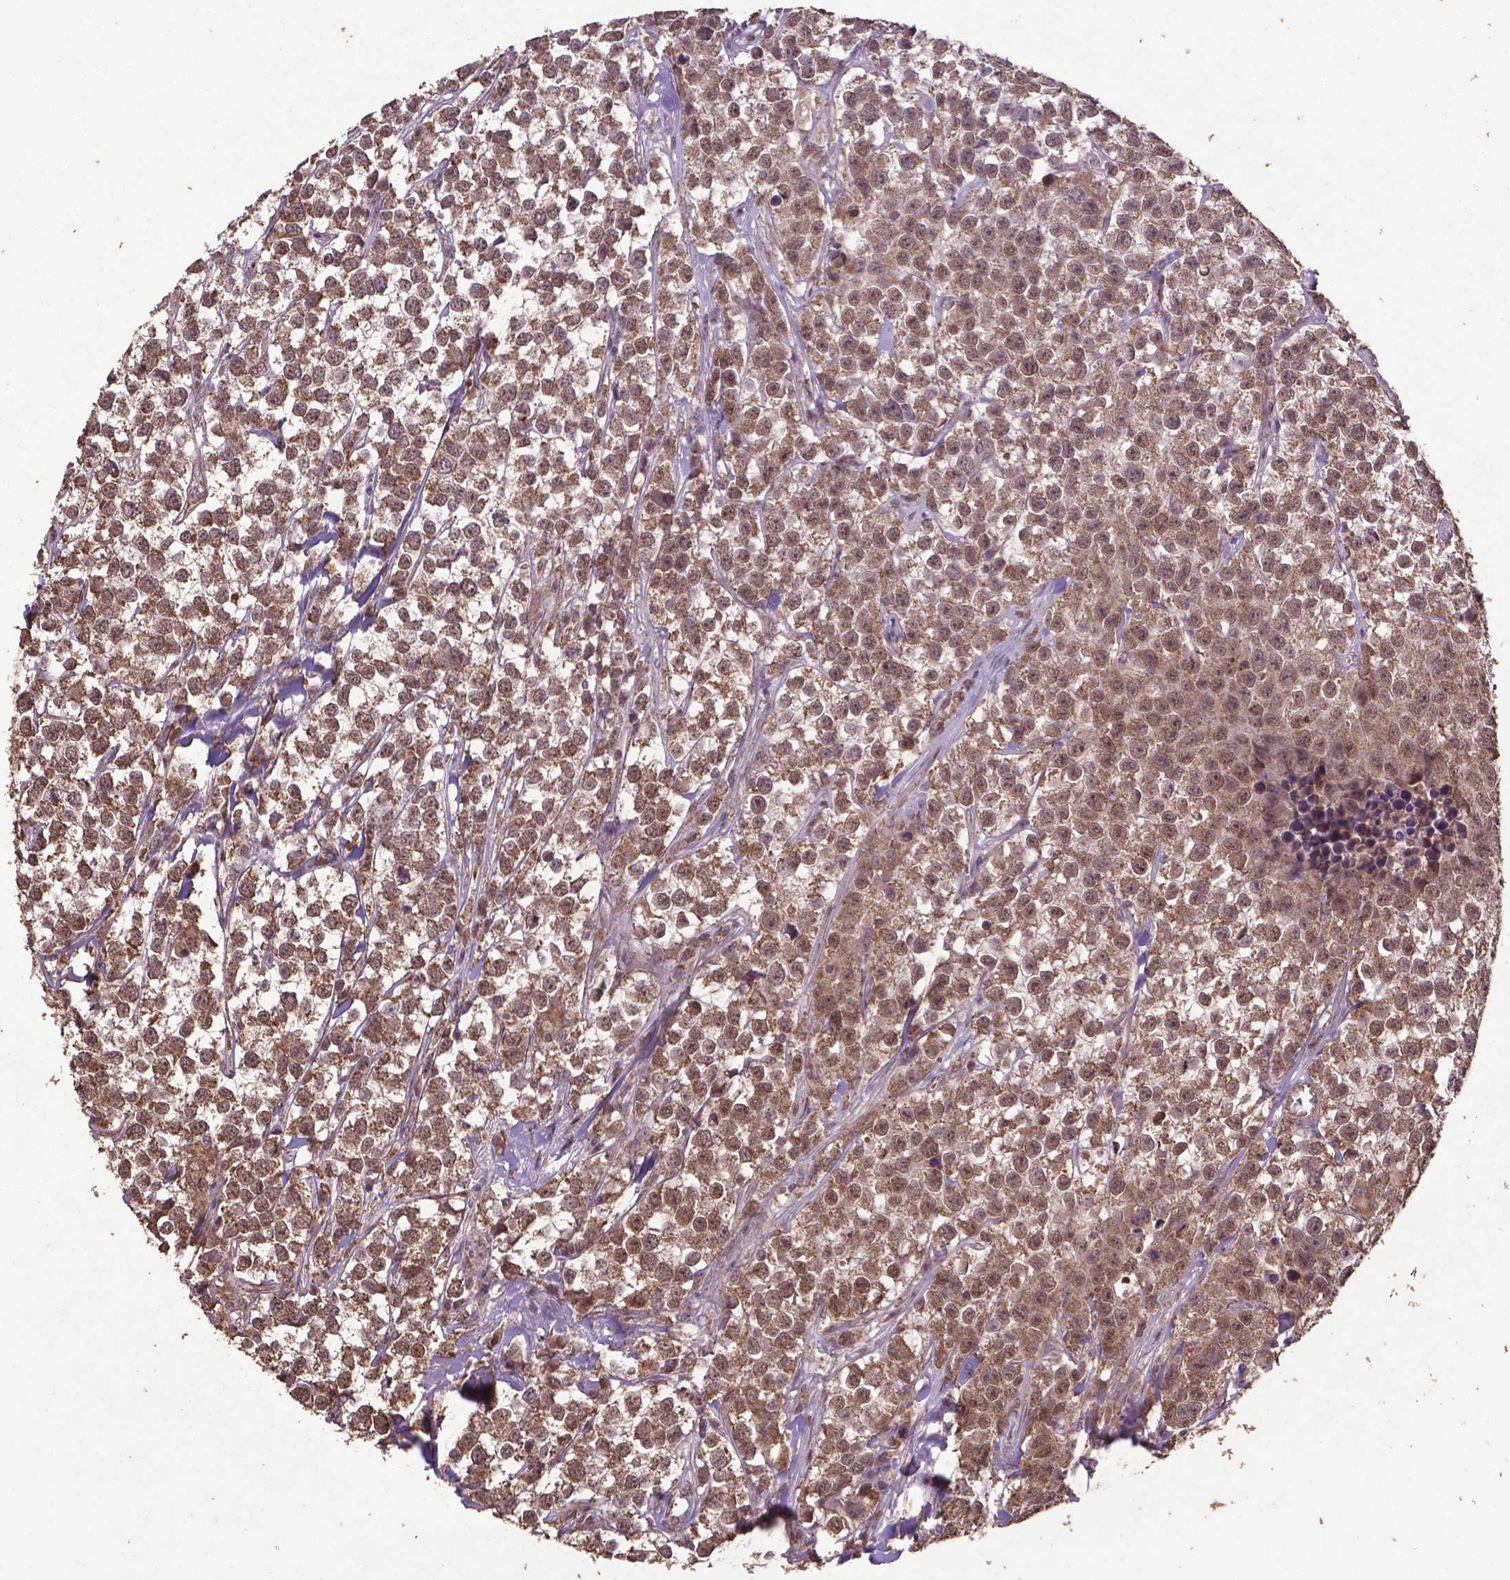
{"staining": {"intensity": "moderate", "quantity": ">75%", "location": "cytoplasmic/membranous,nuclear"}, "tissue": "testis cancer", "cell_type": "Tumor cells", "image_type": "cancer", "snomed": [{"axis": "morphology", "description": "Seminoma, NOS"}, {"axis": "topography", "description": "Testis"}], "caption": "High-power microscopy captured an immunohistochemistry histopathology image of seminoma (testis), revealing moderate cytoplasmic/membranous and nuclear positivity in approximately >75% of tumor cells.", "gene": "DCAF1", "patient": {"sex": "male", "age": 59}}